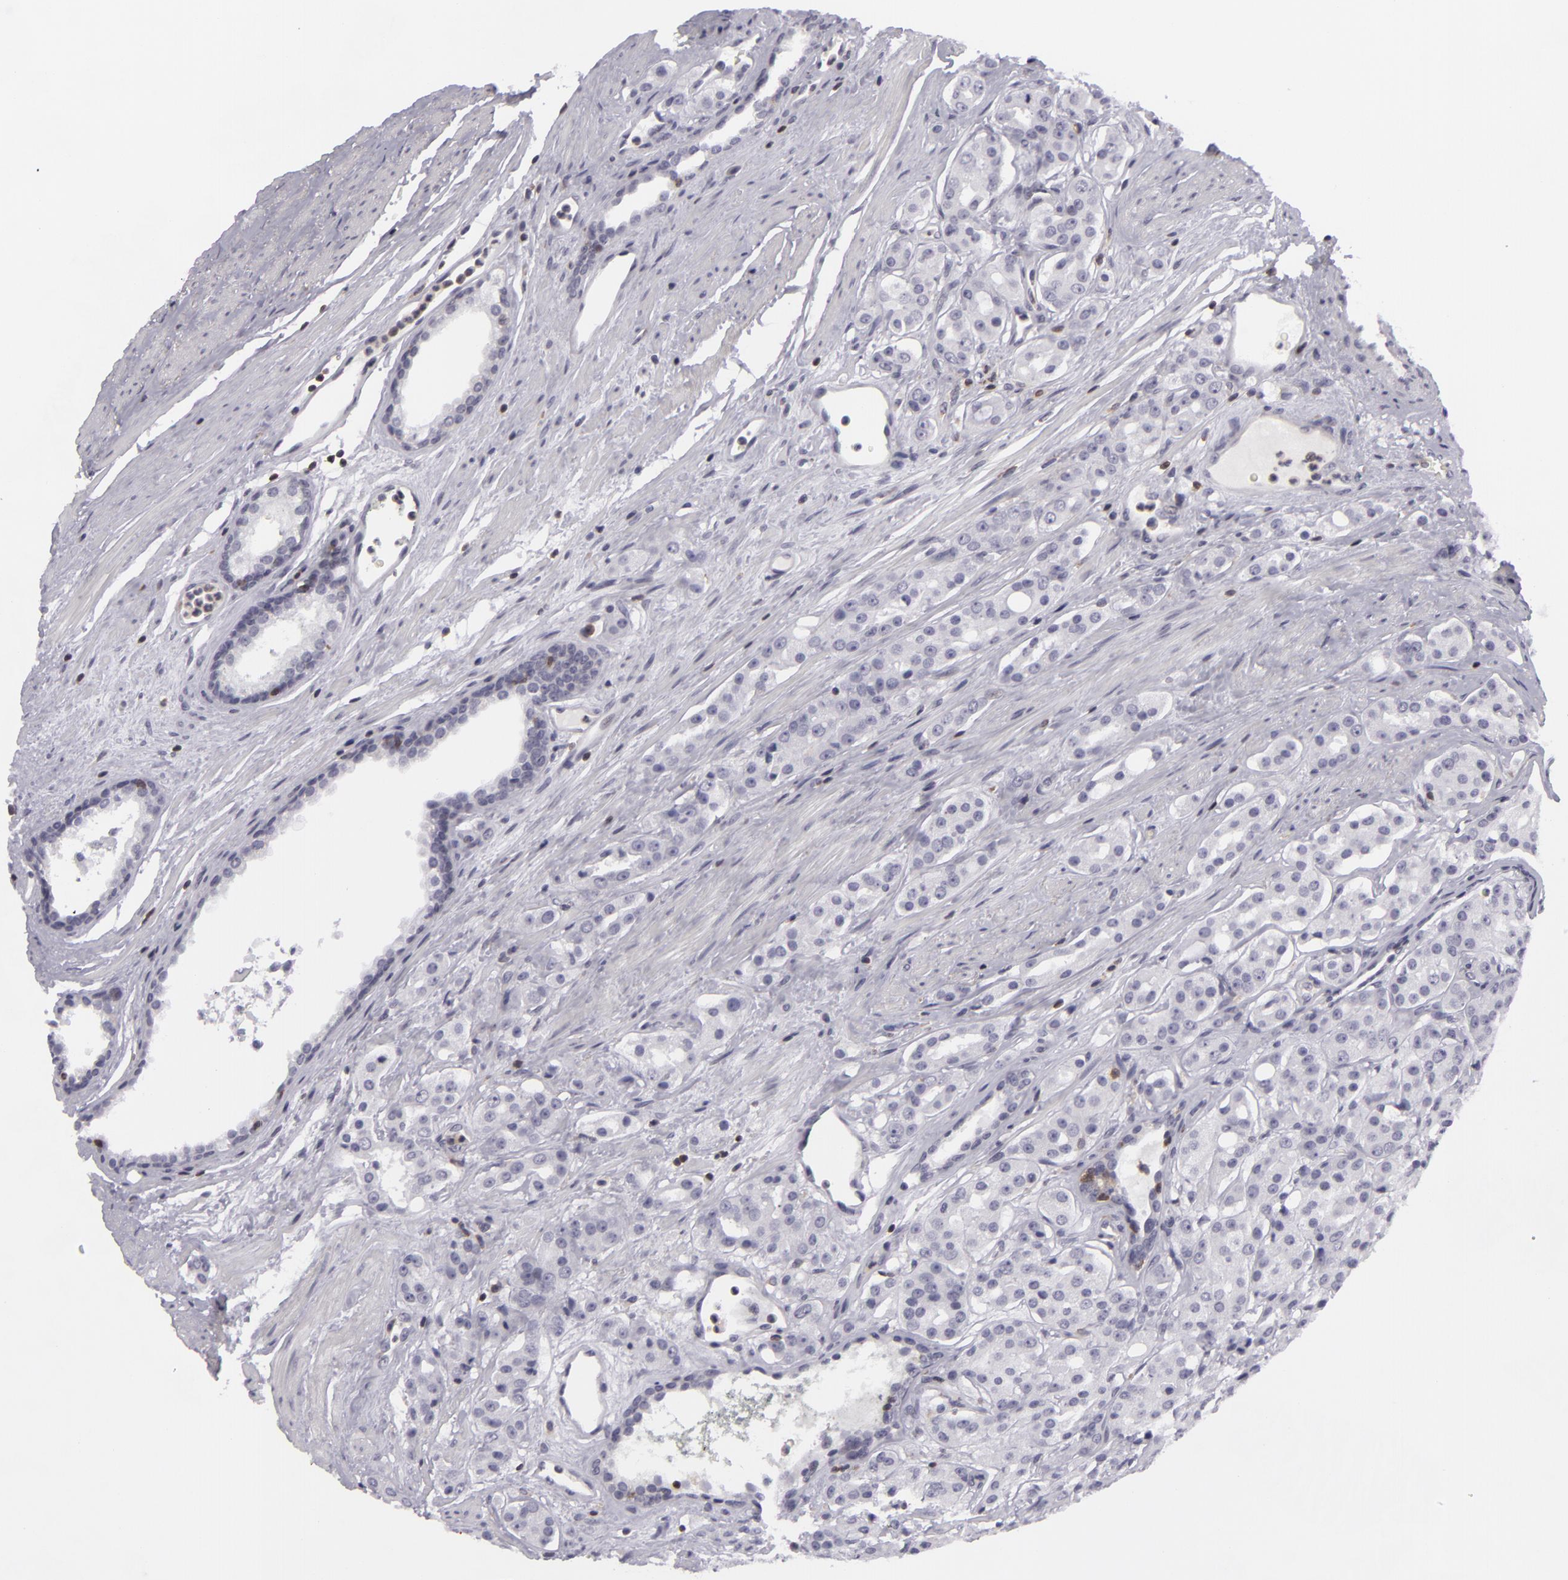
{"staining": {"intensity": "negative", "quantity": "none", "location": "none"}, "tissue": "prostate cancer", "cell_type": "Tumor cells", "image_type": "cancer", "snomed": [{"axis": "morphology", "description": "Adenocarcinoma, High grade"}, {"axis": "topography", "description": "Prostate"}], "caption": "Prostate cancer stained for a protein using IHC demonstrates no positivity tumor cells.", "gene": "KCNAB2", "patient": {"sex": "male", "age": 64}}